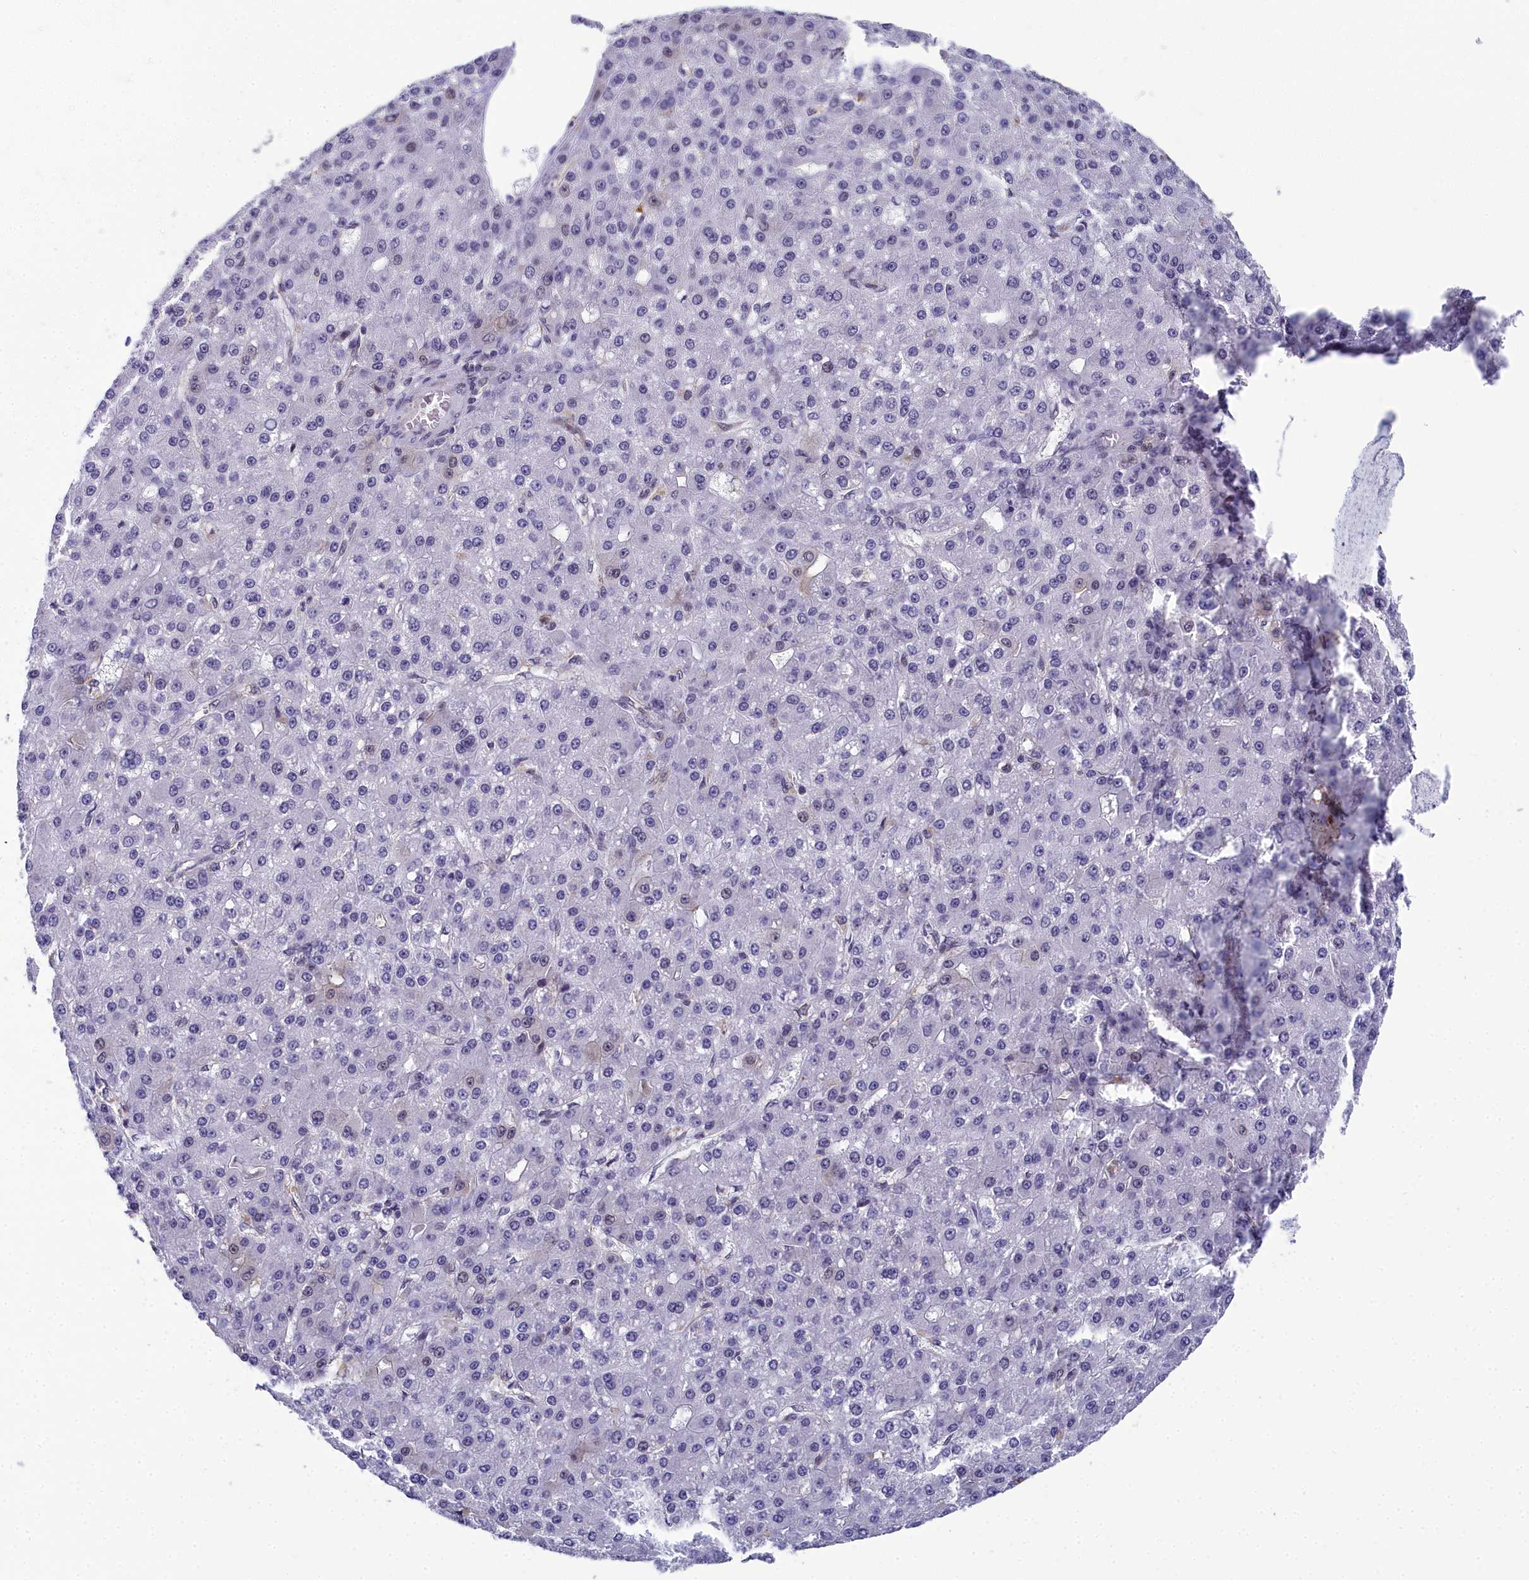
{"staining": {"intensity": "negative", "quantity": "none", "location": "none"}, "tissue": "liver cancer", "cell_type": "Tumor cells", "image_type": "cancer", "snomed": [{"axis": "morphology", "description": "Carcinoma, Hepatocellular, NOS"}, {"axis": "topography", "description": "Liver"}], "caption": "Tumor cells are negative for brown protein staining in liver cancer.", "gene": "CCDC97", "patient": {"sex": "male", "age": 67}}